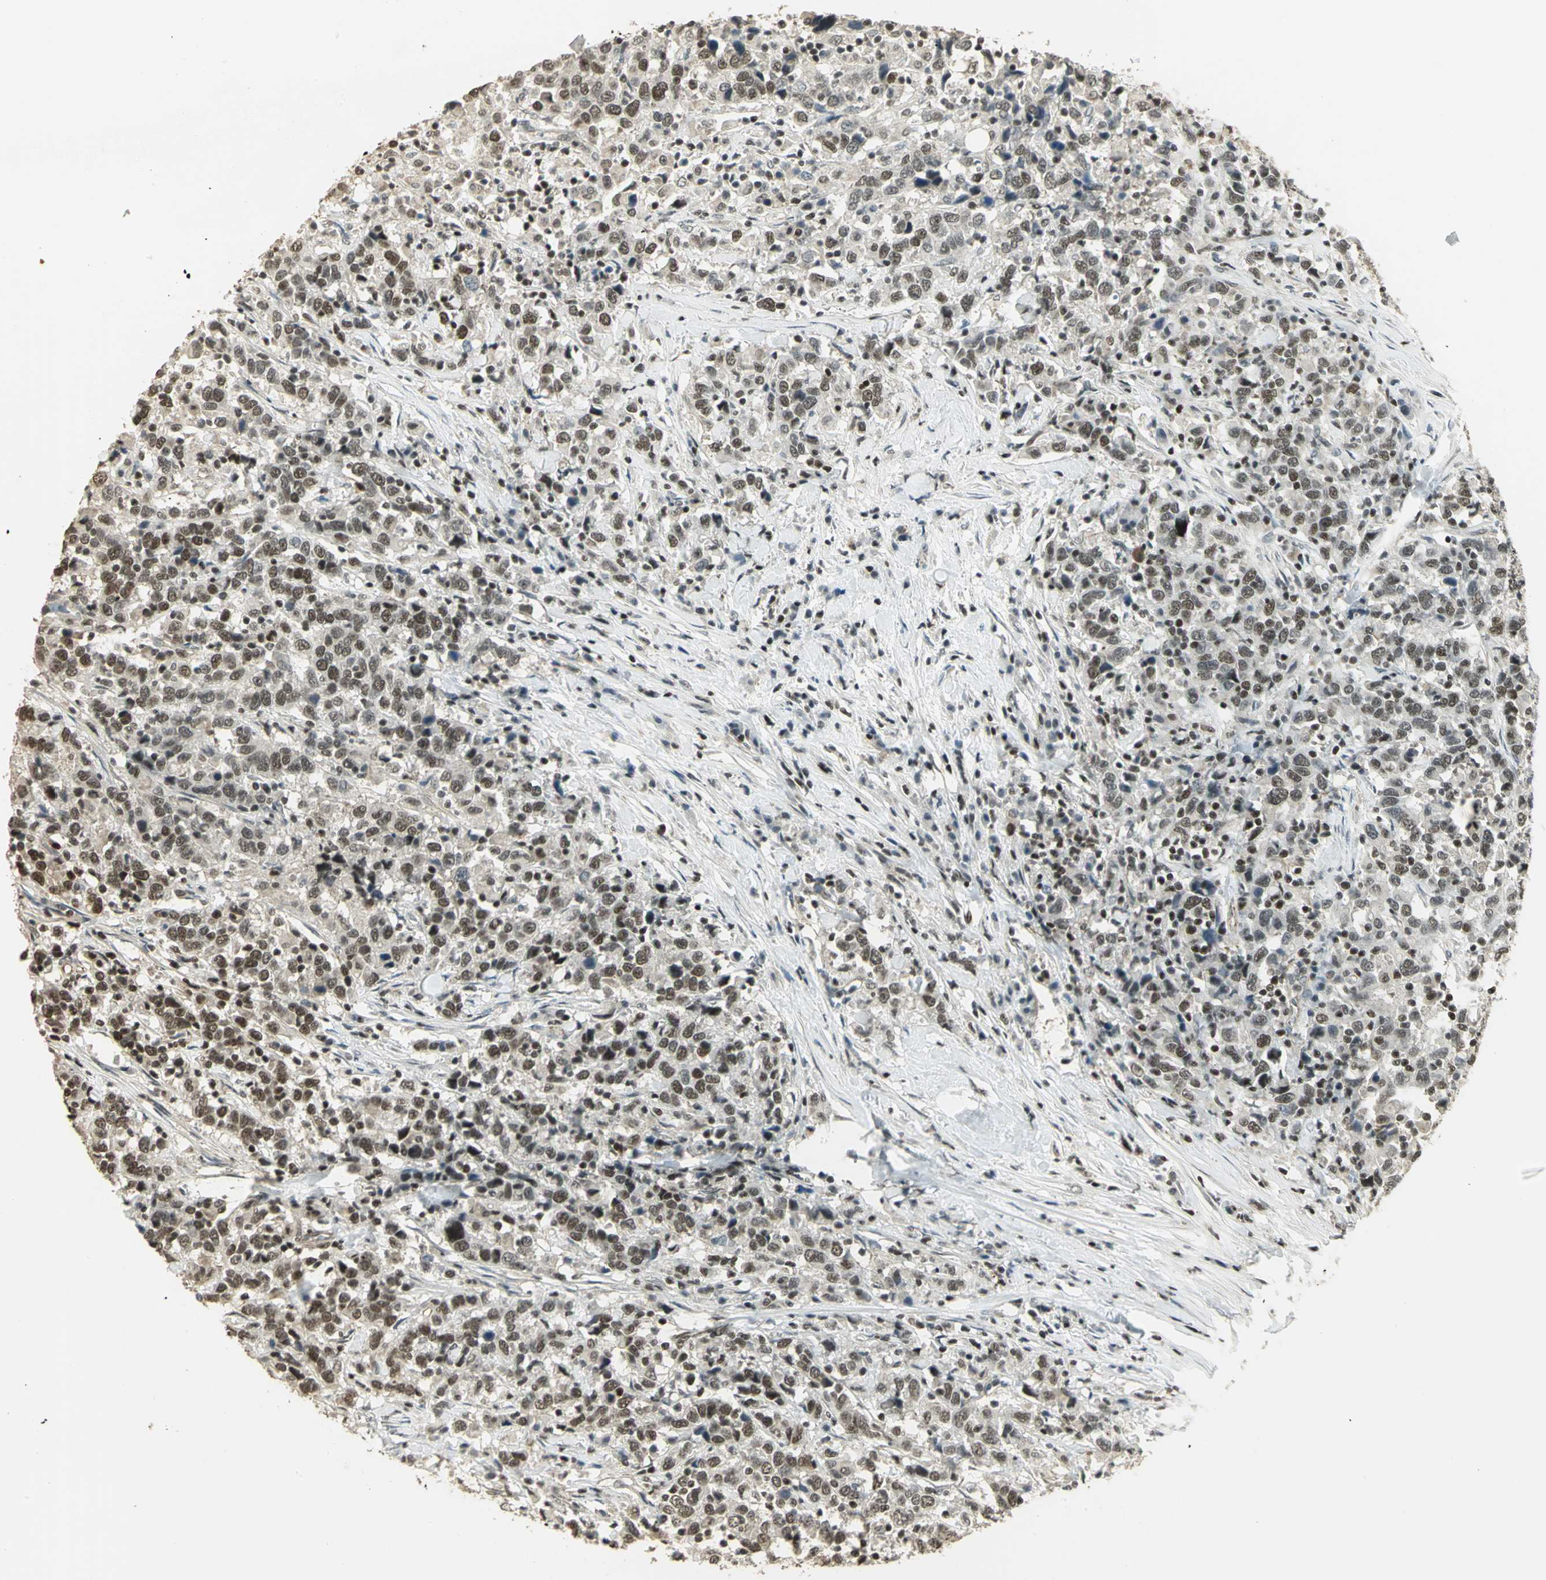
{"staining": {"intensity": "moderate", "quantity": ">75%", "location": "nuclear"}, "tissue": "urothelial cancer", "cell_type": "Tumor cells", "image_type": "cancer", "snomed": [{"axis": "morphology", "description": "Urothelial carcinoma, High grade"}, {"axis": "topography", "description": "Urinary bladder"}], "caption": "Immunohistochemical staining of urothelial carcinoma (high-grade) displays medium levels of moderate nuclear protein positivity in approximately >75% of tumor cells.", "gene": "ELF1", "patient": {"sex": "male", "age": 61}}